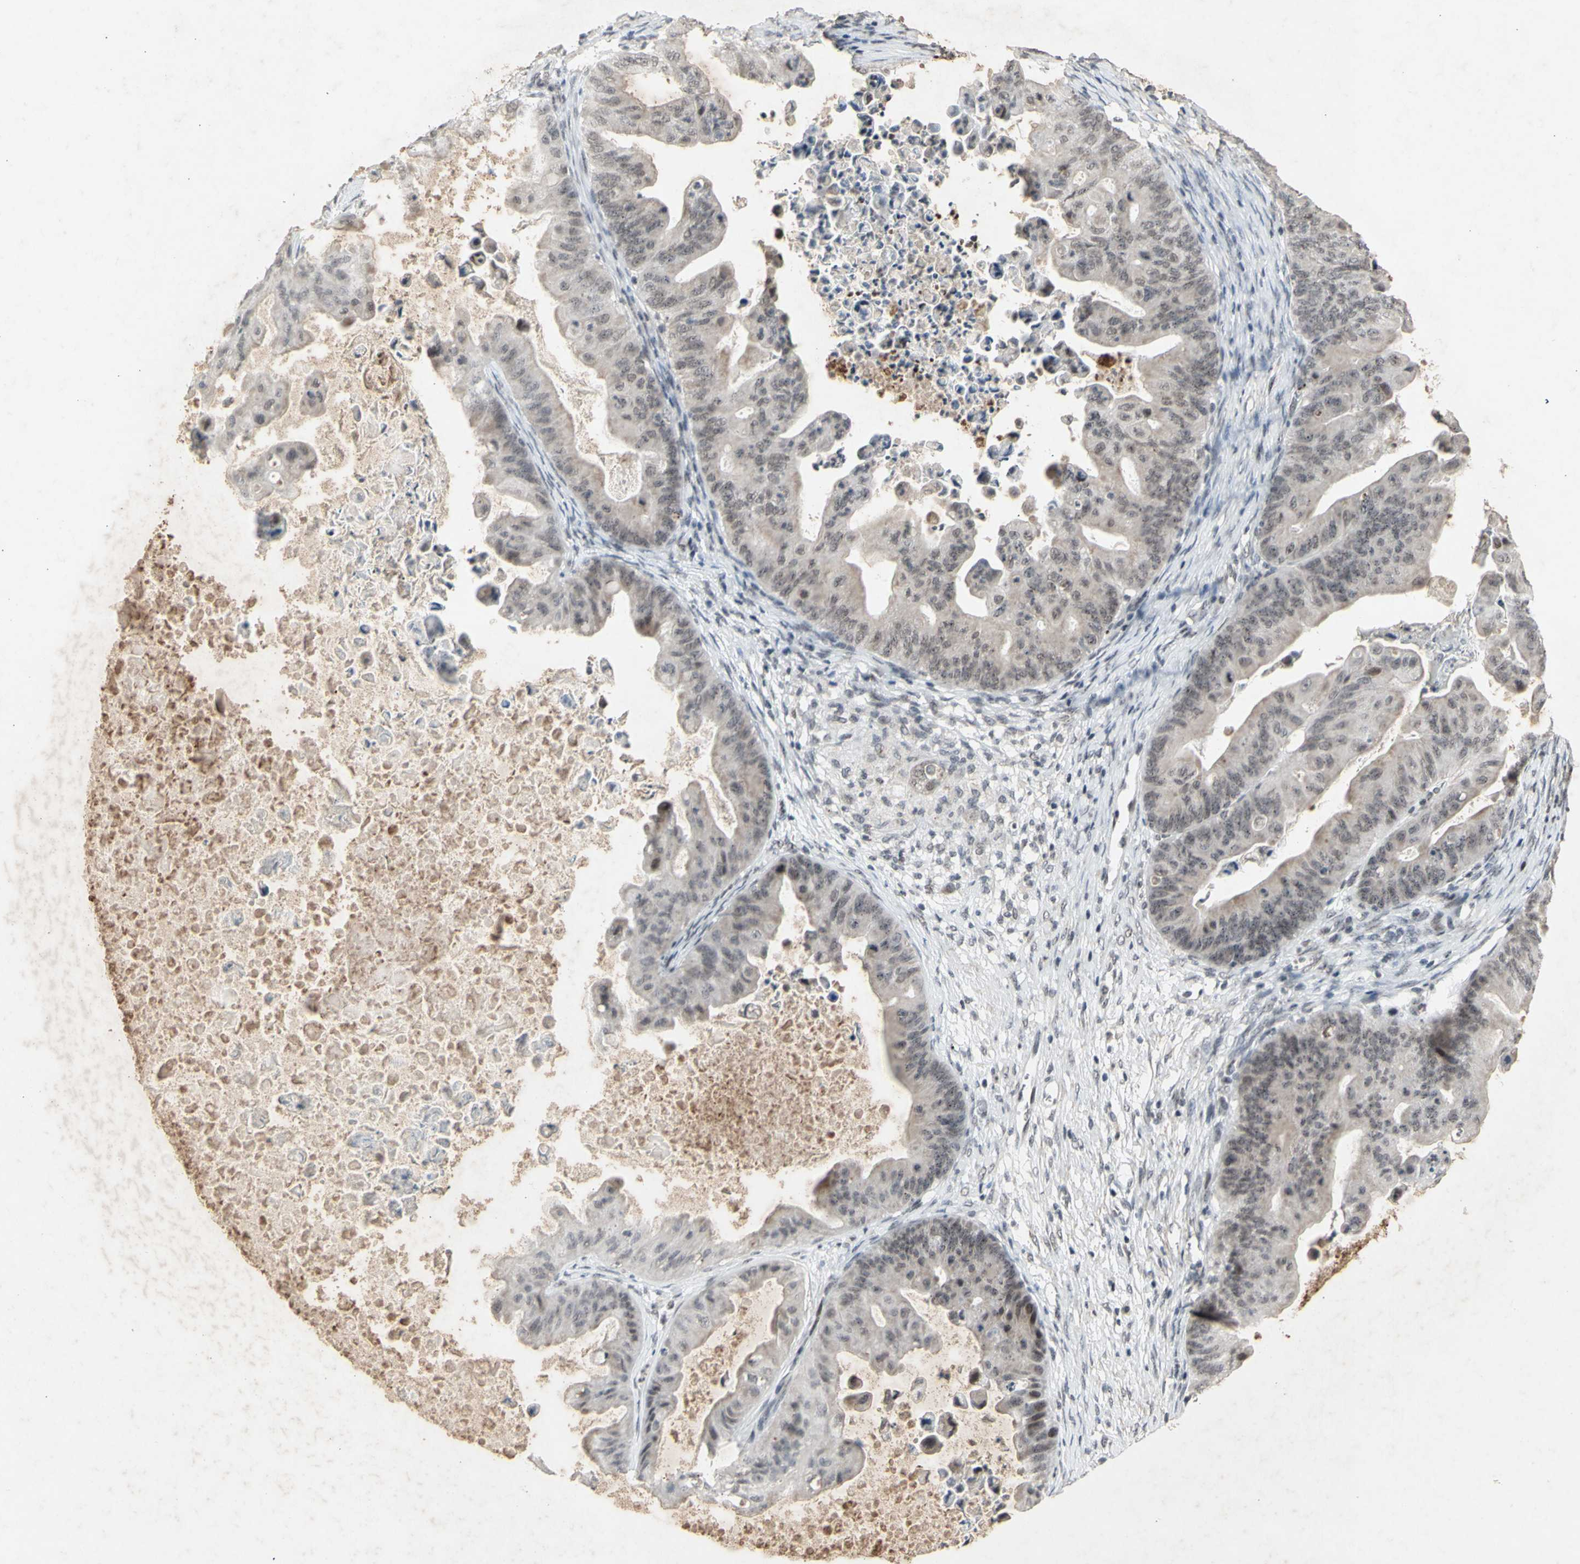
{"staining": {"intensity": "weak", "quantity": "<25%", "location": "nuclear"}, "tissue": "ovarian cancer", "cell_type": "Tumor cells", "image_type": "cancer", "snomed": [{"axis": "morphology", "description": "Cystadenocarcinoma, mucinous, NOS"}, {"axis": "topography", "description": "Ovary"}], "caption": "This is a photomicrograph of immunohistochemistry staining of ovarian cancer (mucinous cystadenocarcinoma), which shows no expression in tumor cells. Brightfield microscopy of immunohistochemistry stained with DAB (brown) and hematoxylin (blue), captured at high magnification.", "gene": "CENPB", "patient": {"sex": "female", "age": 37}}